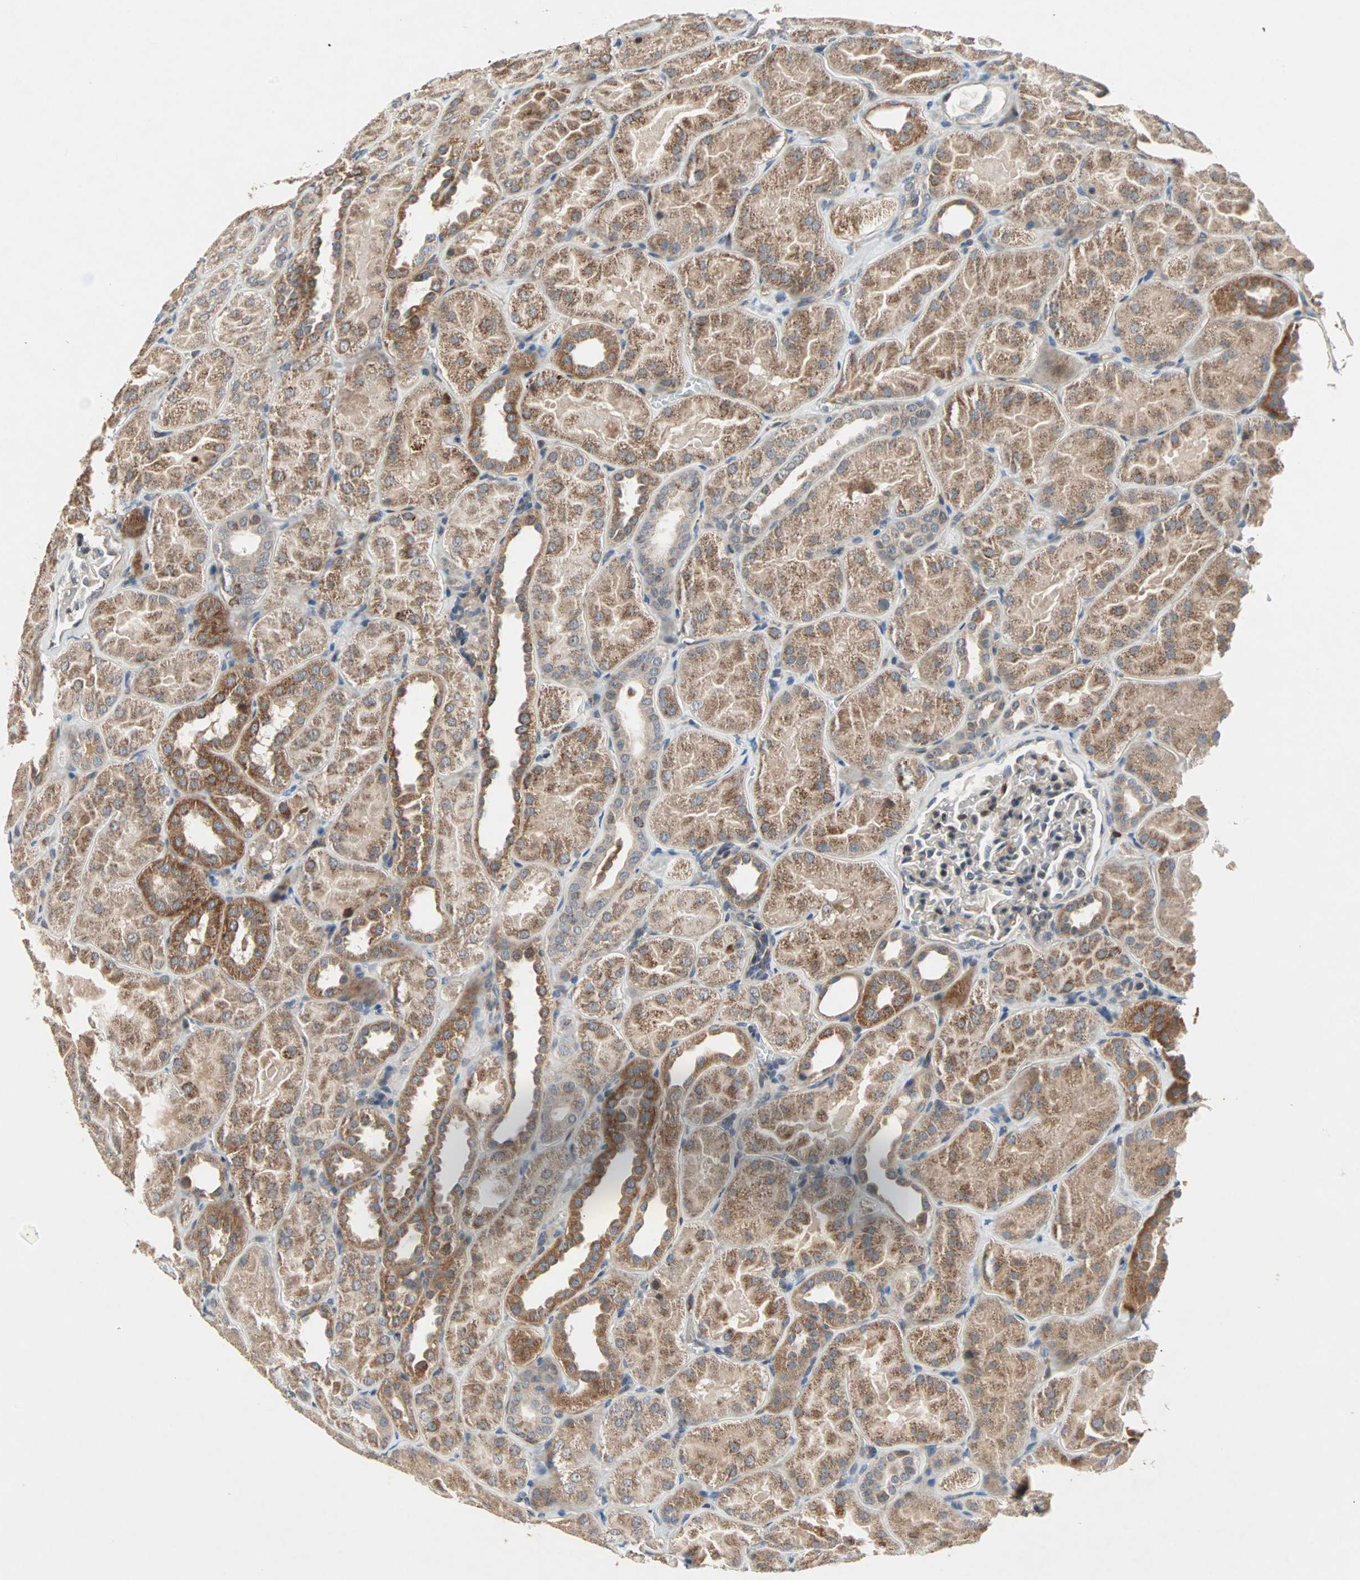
{"staining": {"intensity": "negative", "quantity": "none", "location": "none"}, "tissue": "kidney", "cell_type": "Cells in glomeruli", "image_type": "normal", "snomed": [{"axis": "morphology", "description": "Normal tissue, NOS"}, {"axis": "topography", "description": "Kidney"}], "caption": "There is no significant expression in cells in glomeruli of kidney. Brightfield microscopy of IHC stained with DAB (3,3'-diaminobenzidine) (brown) and hematoxylin (blue), captured at high magnification.", "gene": "PROS1", "patient": {"sex": "male", "age": 28}}